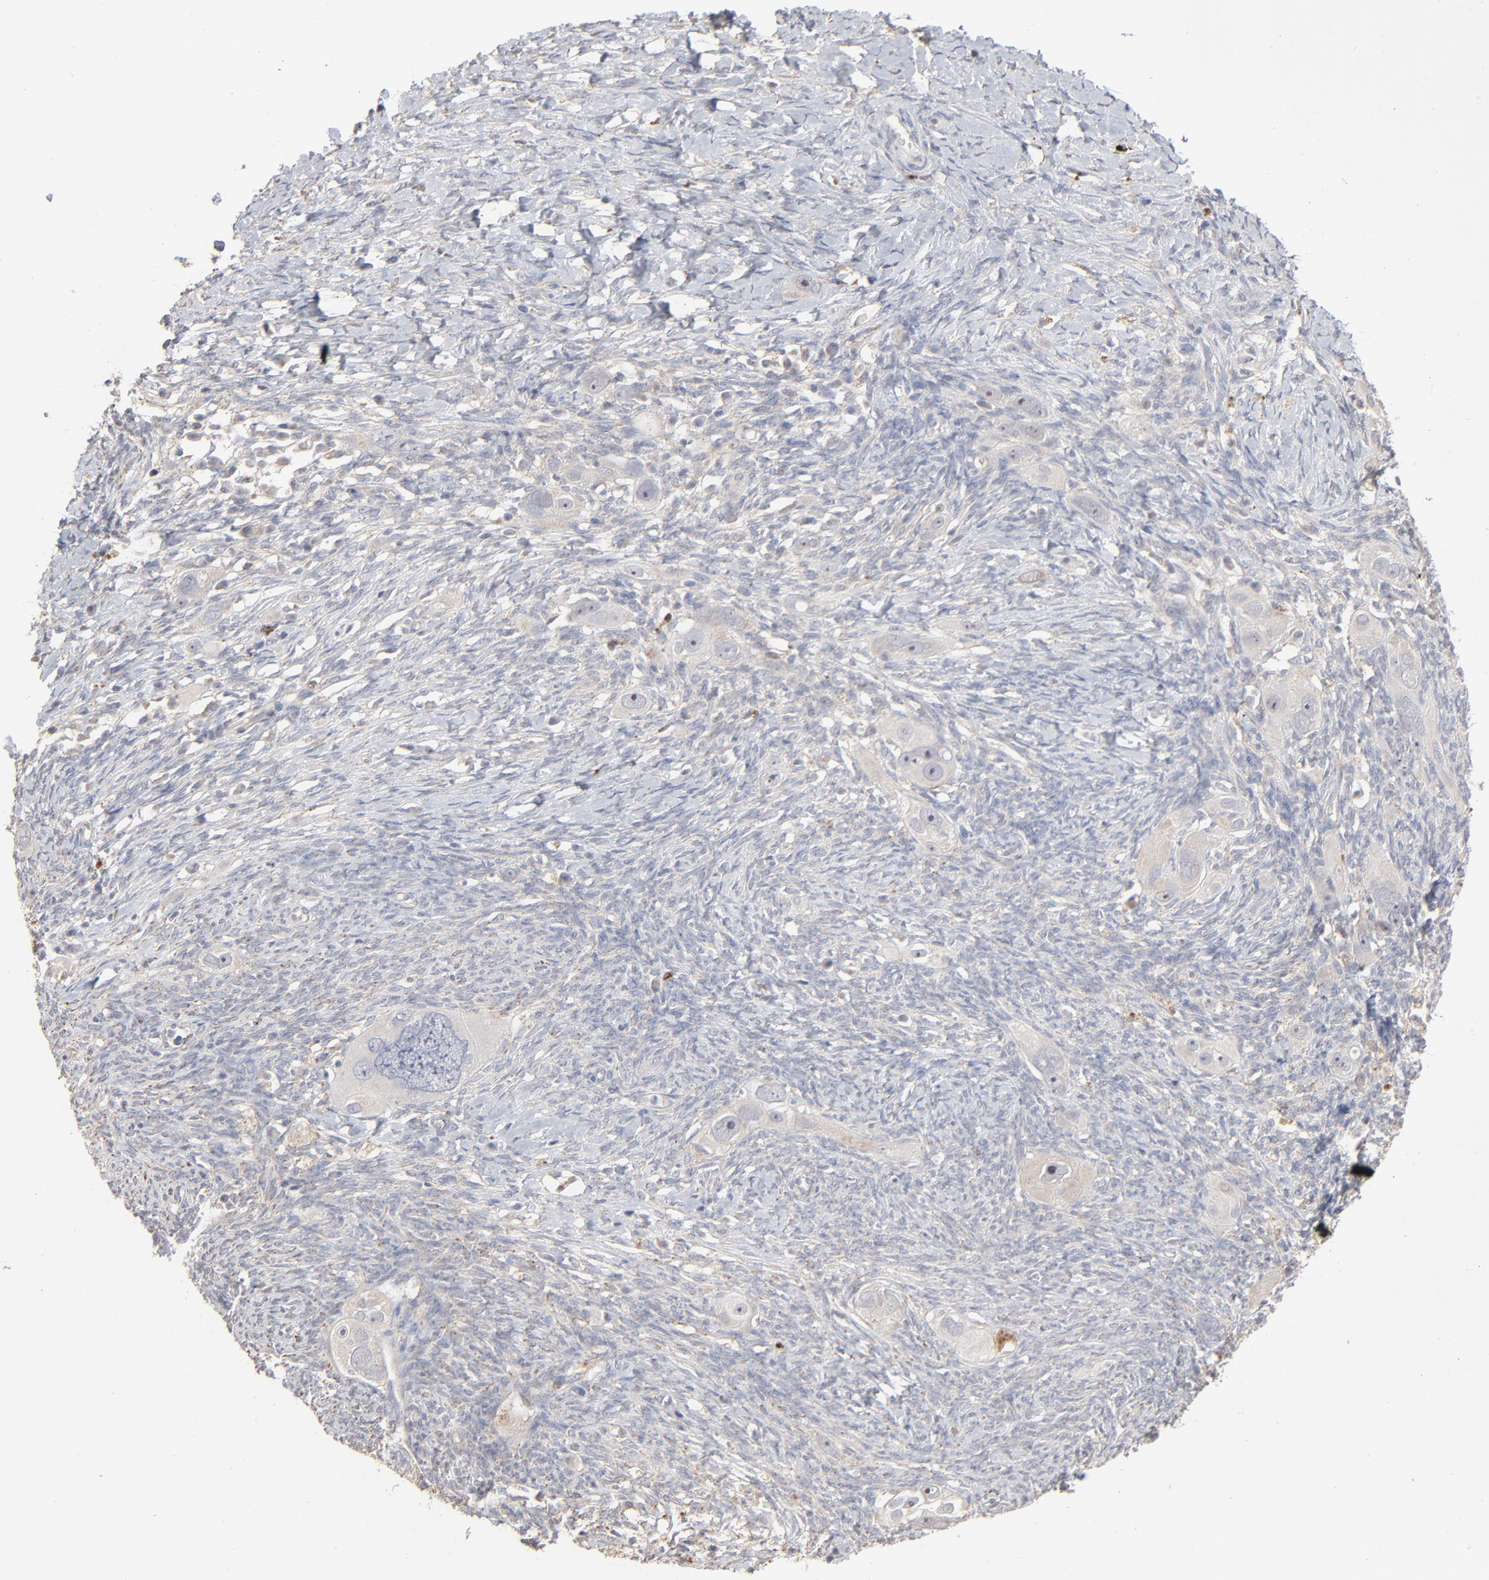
{"staining": {"intensity": "negative", "quantity": "none", "location": "none"}, "tissue": "ovarian cancer", "cell_type": "Tumor cells", "image_type": "cancer", "snomed": [{"axis": "morphology", "description": "Normal tissue, NOS"}, {"axis": "morphology", "description": "Cystadenocarcinoma, serous, NOS"}, {"axis": "topography", "description": "Ovary"}], "caption": "The histopathology image shows no staining of tumor cells in ovarian serous cystadenocarcinoma. (Brightfield microscopy of DAB (3,3'-diaminobenzidine) immunohistochemistry (IHC) at high magnification).", "gene": "POMT2", "patient": {"sex": "female", "age": 62}}